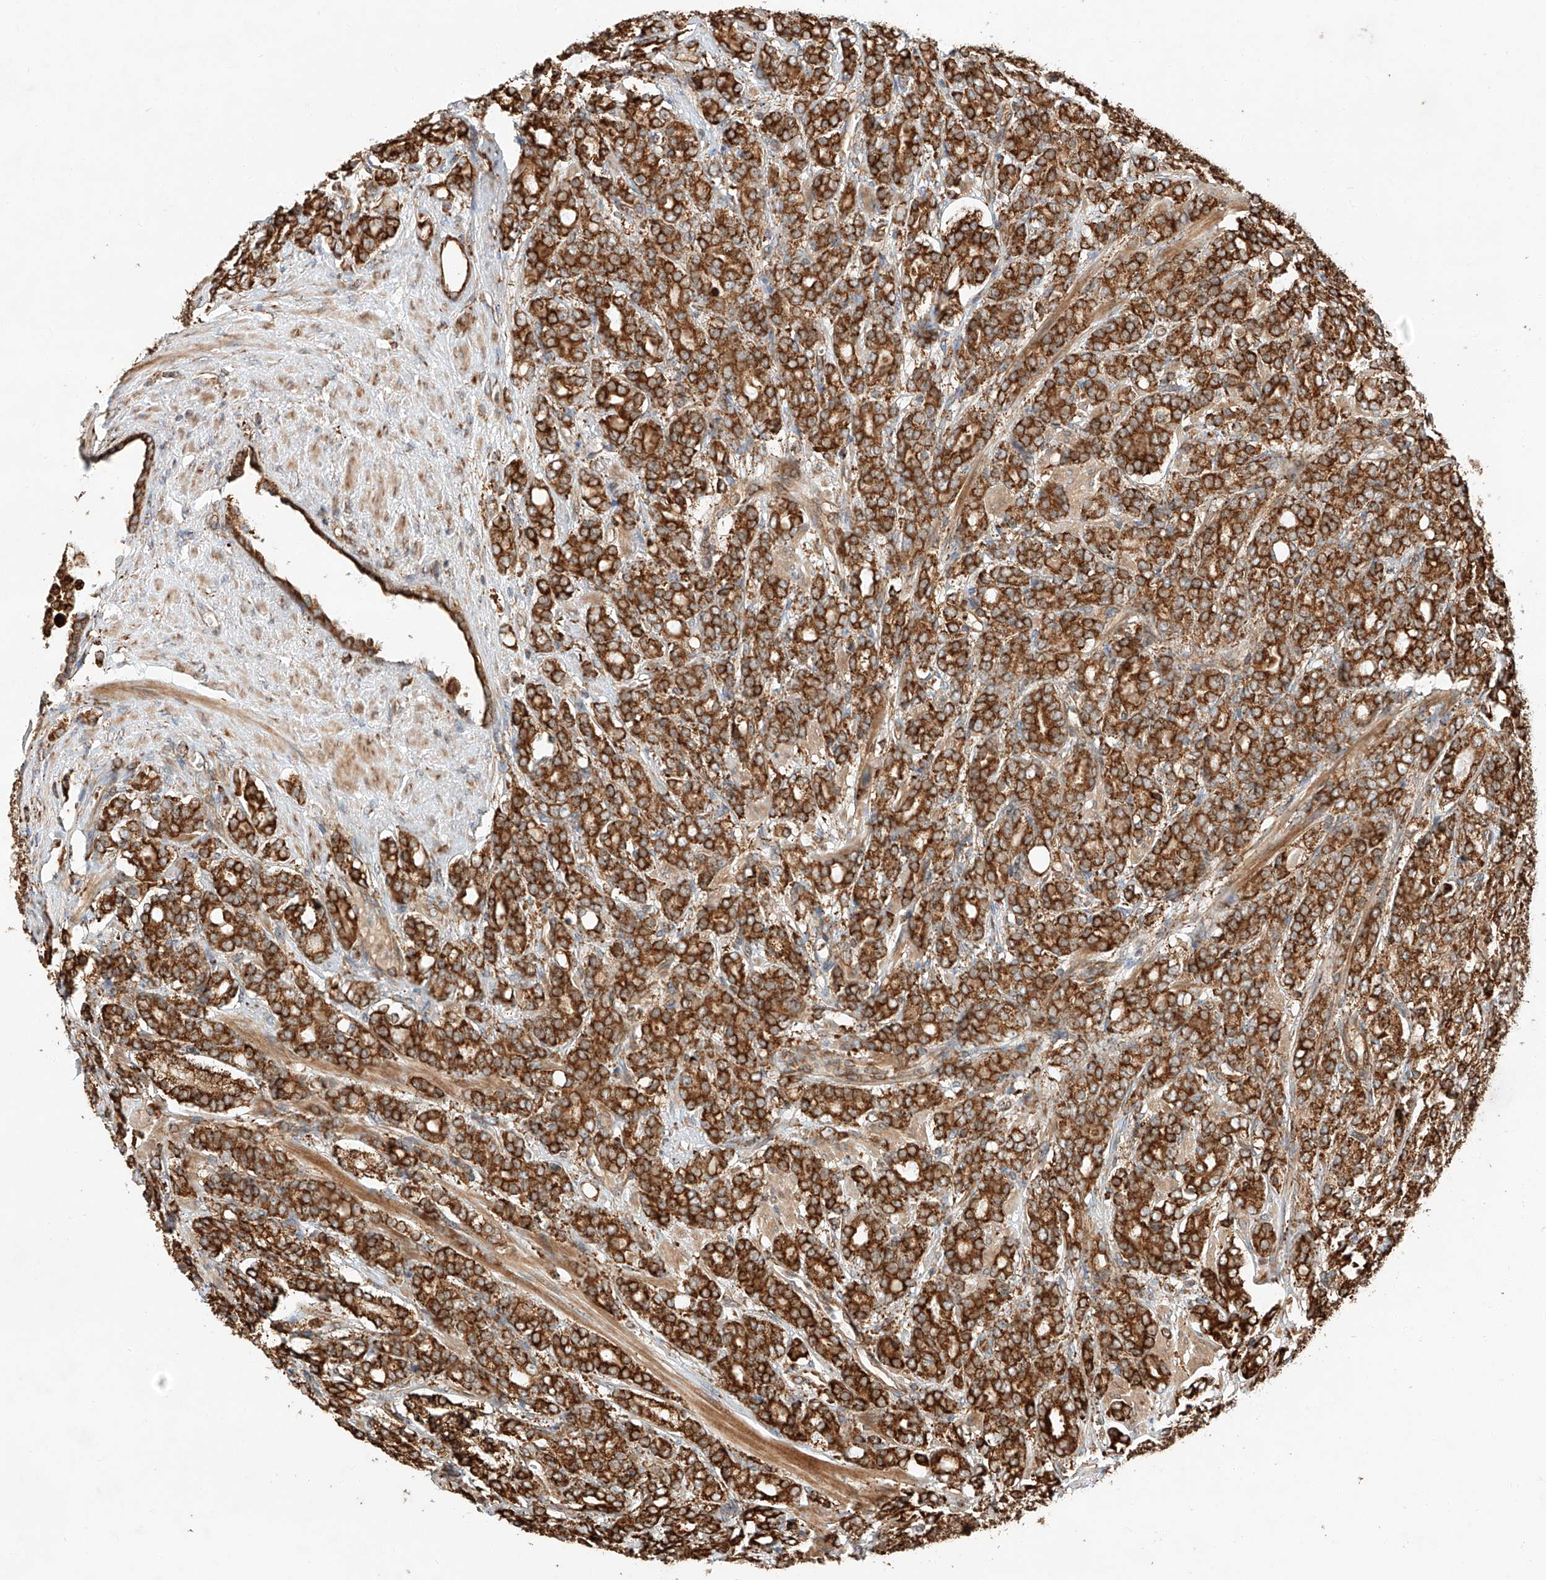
{"staining": {"intensity": "strong", "quantity": ">75%", "location": "cytoplasmic/membranous"}, "tissue": "prostate cancer", "cell_type": "Tumor cells", "image_type": "cancer", "snomed": [{"axis": "morphology", "description": "Adenocarcinoma, High grade"}, {"axis": "topography", "description": "Prostate"}], "caption": "Strong cytoplasmic/membranous protein staining is present in approximately >75% of tumor cells in prostate cancer.", "gene": "ZNF84", "patient": {"sex": "male", "age": 62}}